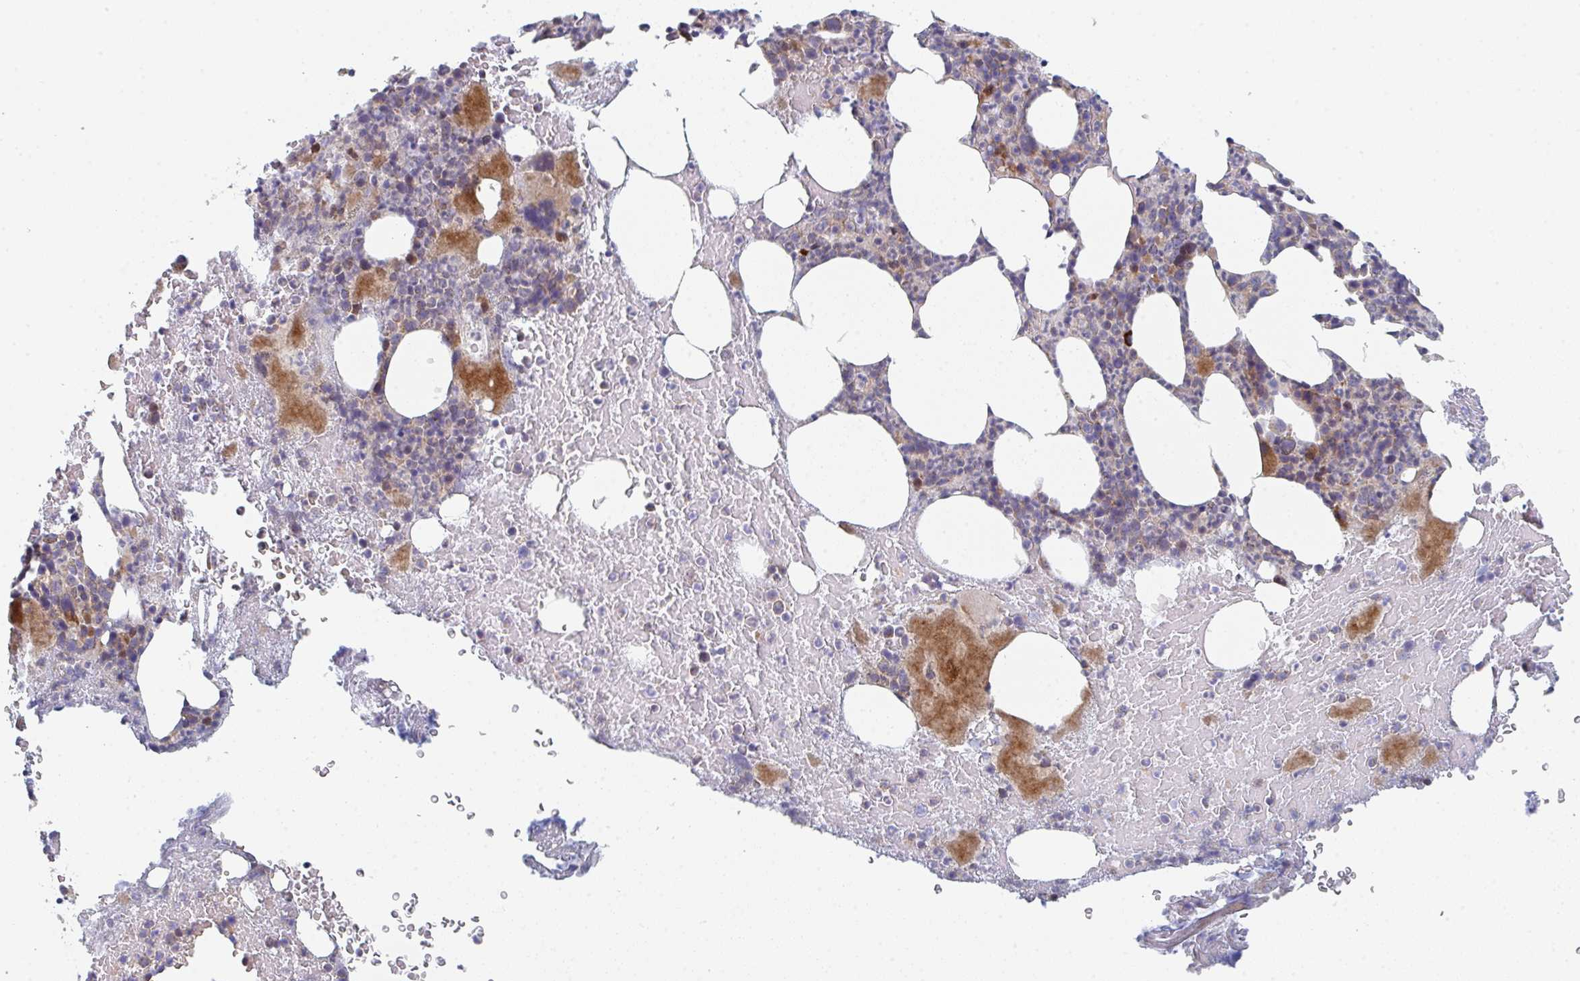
{"staining": {"intensity": "moderate", "quantity": "<25%", "location": "cytoplasmic/membranous"}, "tissue": "bone marrow", "cell_type": "Hematopoietic cells", "image_type": "normal", "snomed": [{"axis": "morphology", "description": "Normal tissue, NOS"}, {"axis": "topography", "description": "Bone marrow"}], "caption": "A brown stain shows moderate cytoplasmic/membranous staining of a protein in hematopoietic cells of unremarkable bone marrow. (IHC, brightfield microscopy, high magnification).", "gene": "ZNF644", "patient": {"sex": "female", "age": 59}}